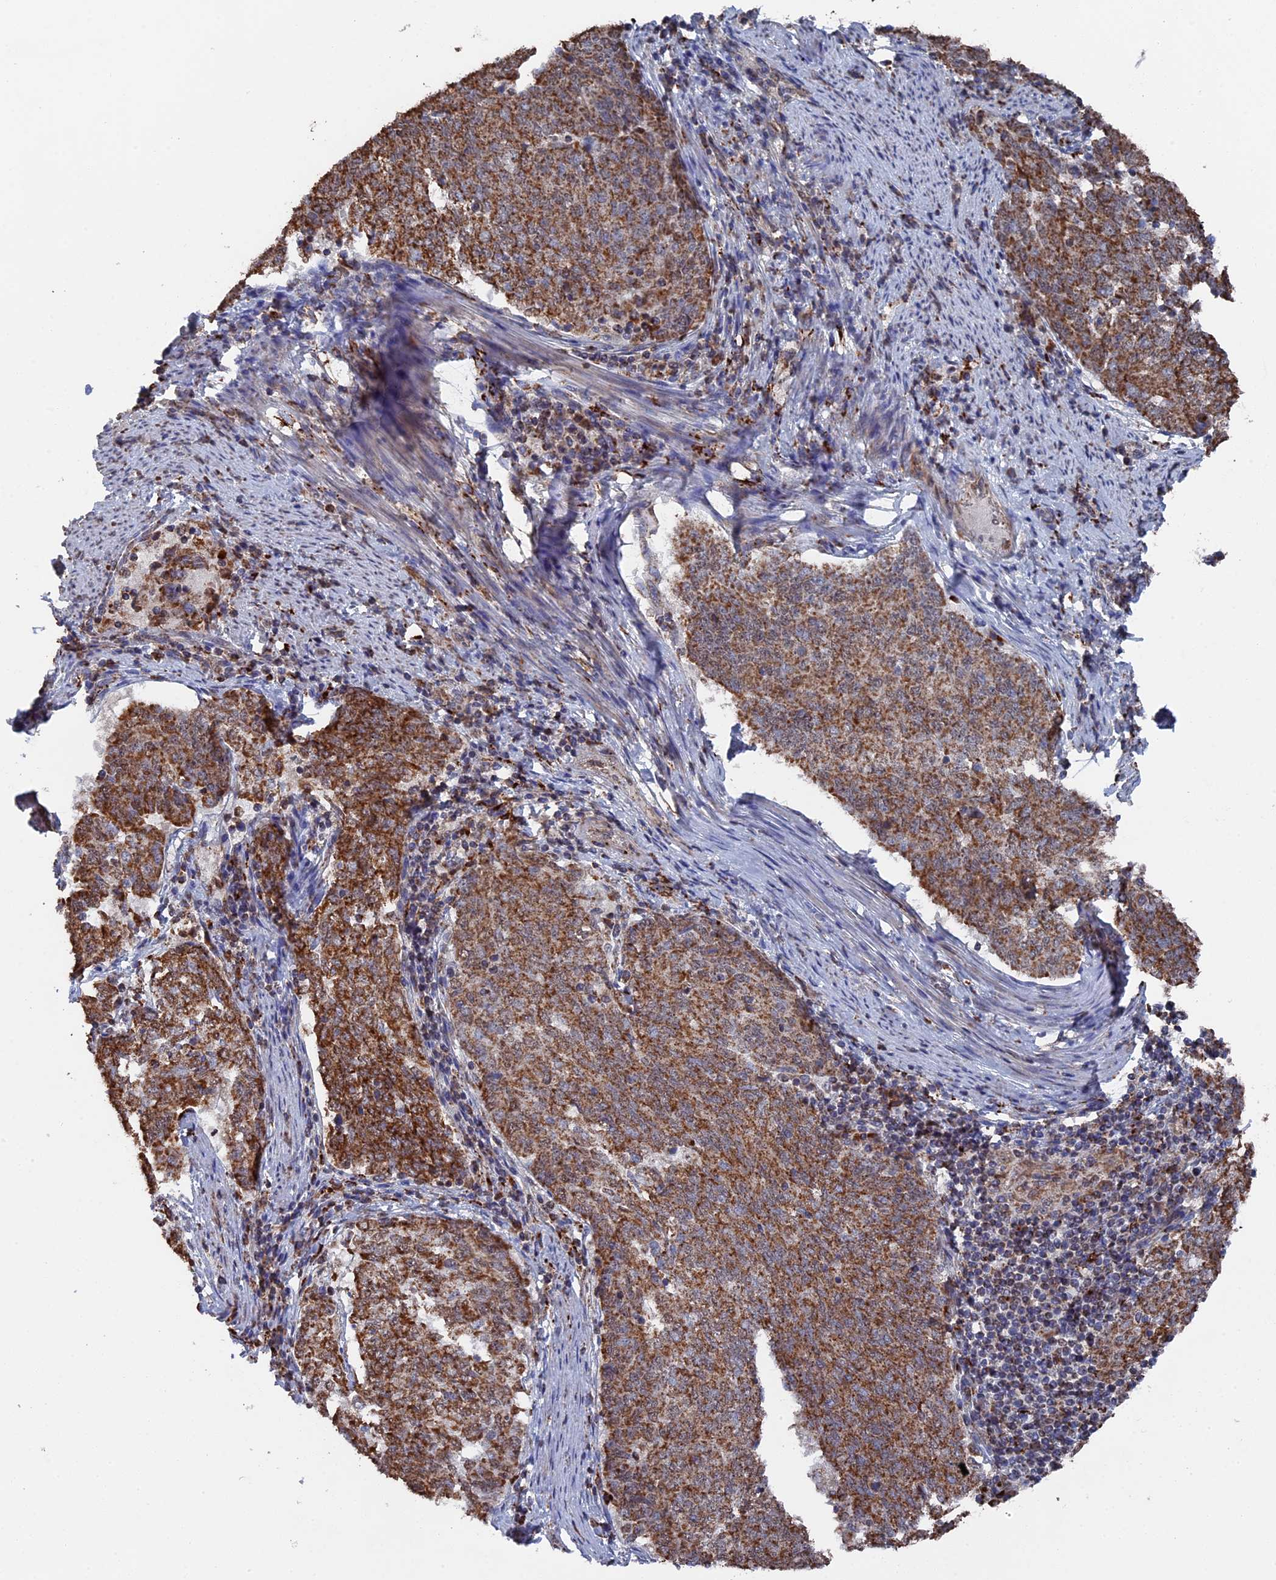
{"staining": {"intensity": "moderate", "quantity": ">75%", "location": "cytoplasmic/membranous"}, "tissue": "endometrial cancer", "cell_type": "Tumor cells", "image_type": "cancer", "snomed": [{"axis": "morphology", "description": "Adenocarcinoma, NOS"}, {"axis": "topography", "description": "Endometrium"}], "caption": "Endometrial adenocarcinoma stained with DAB (3,3'-diaminobenzidine) immunohistochemistry (IHC) exhibits medium levels of moderate cytoplasmic/membranous staining in approximately >75% of tumor cells.", "gene": "SMG9", "patient": {"sex": "female", "age": 80}}